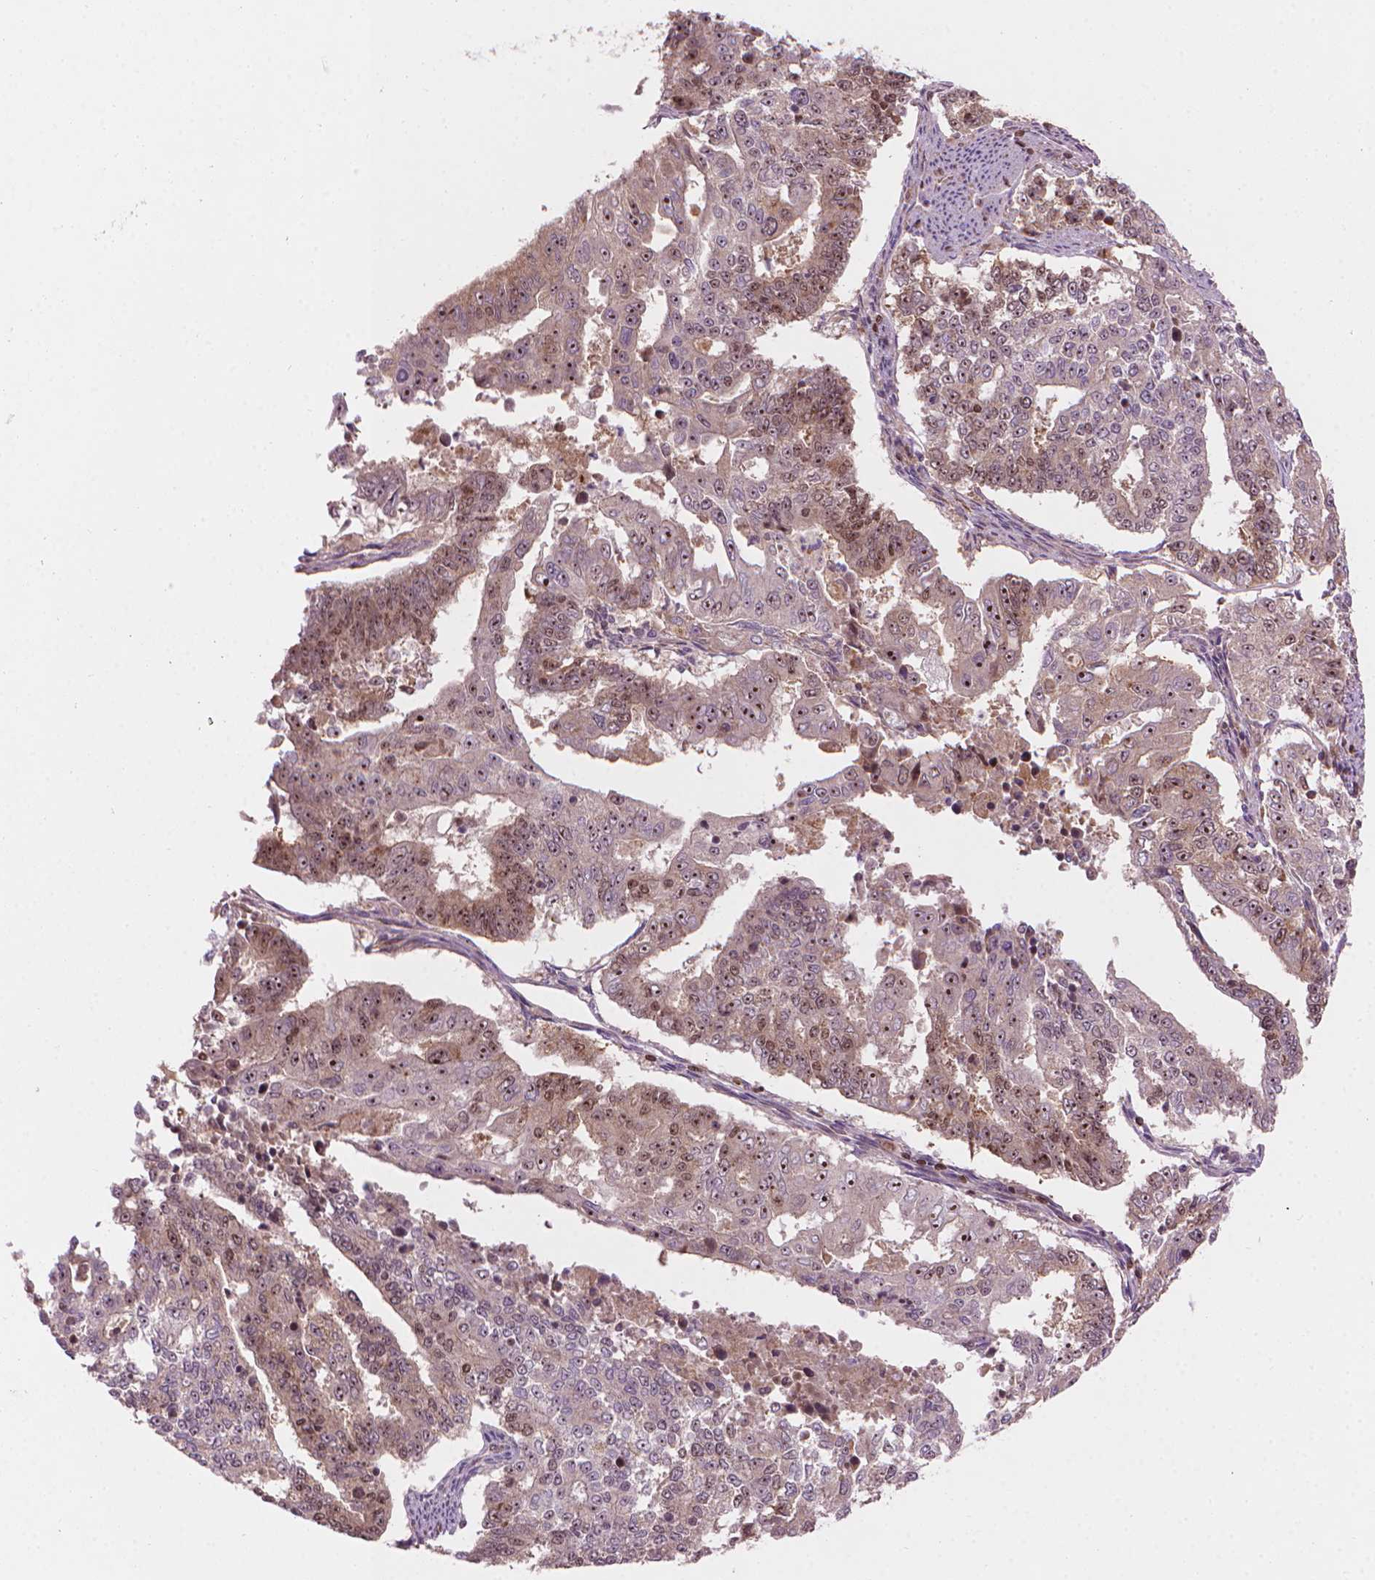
{"staining": {"intensity": "moderate", "quantity": "25%-75%", "location": "nuclear"}, "tissue": "endometrial cancer", "cell_type": "Tumor cells", "image_type": "cancer", "snomed": [{"axis": "morphology", "description": "Adenocarcinoma, NOS"}, {"axis": "topography", "description": "Uterus"}], "caption": "This histopathology image shows endometrial cancer stained with IHC to label a protein in brown. The nuclear of tumor cells show moderate positivity for the protein. Nuclei are counter-stained blue.", "gene": "SMC2", "patient": {"sex": "female", "age": 59}}